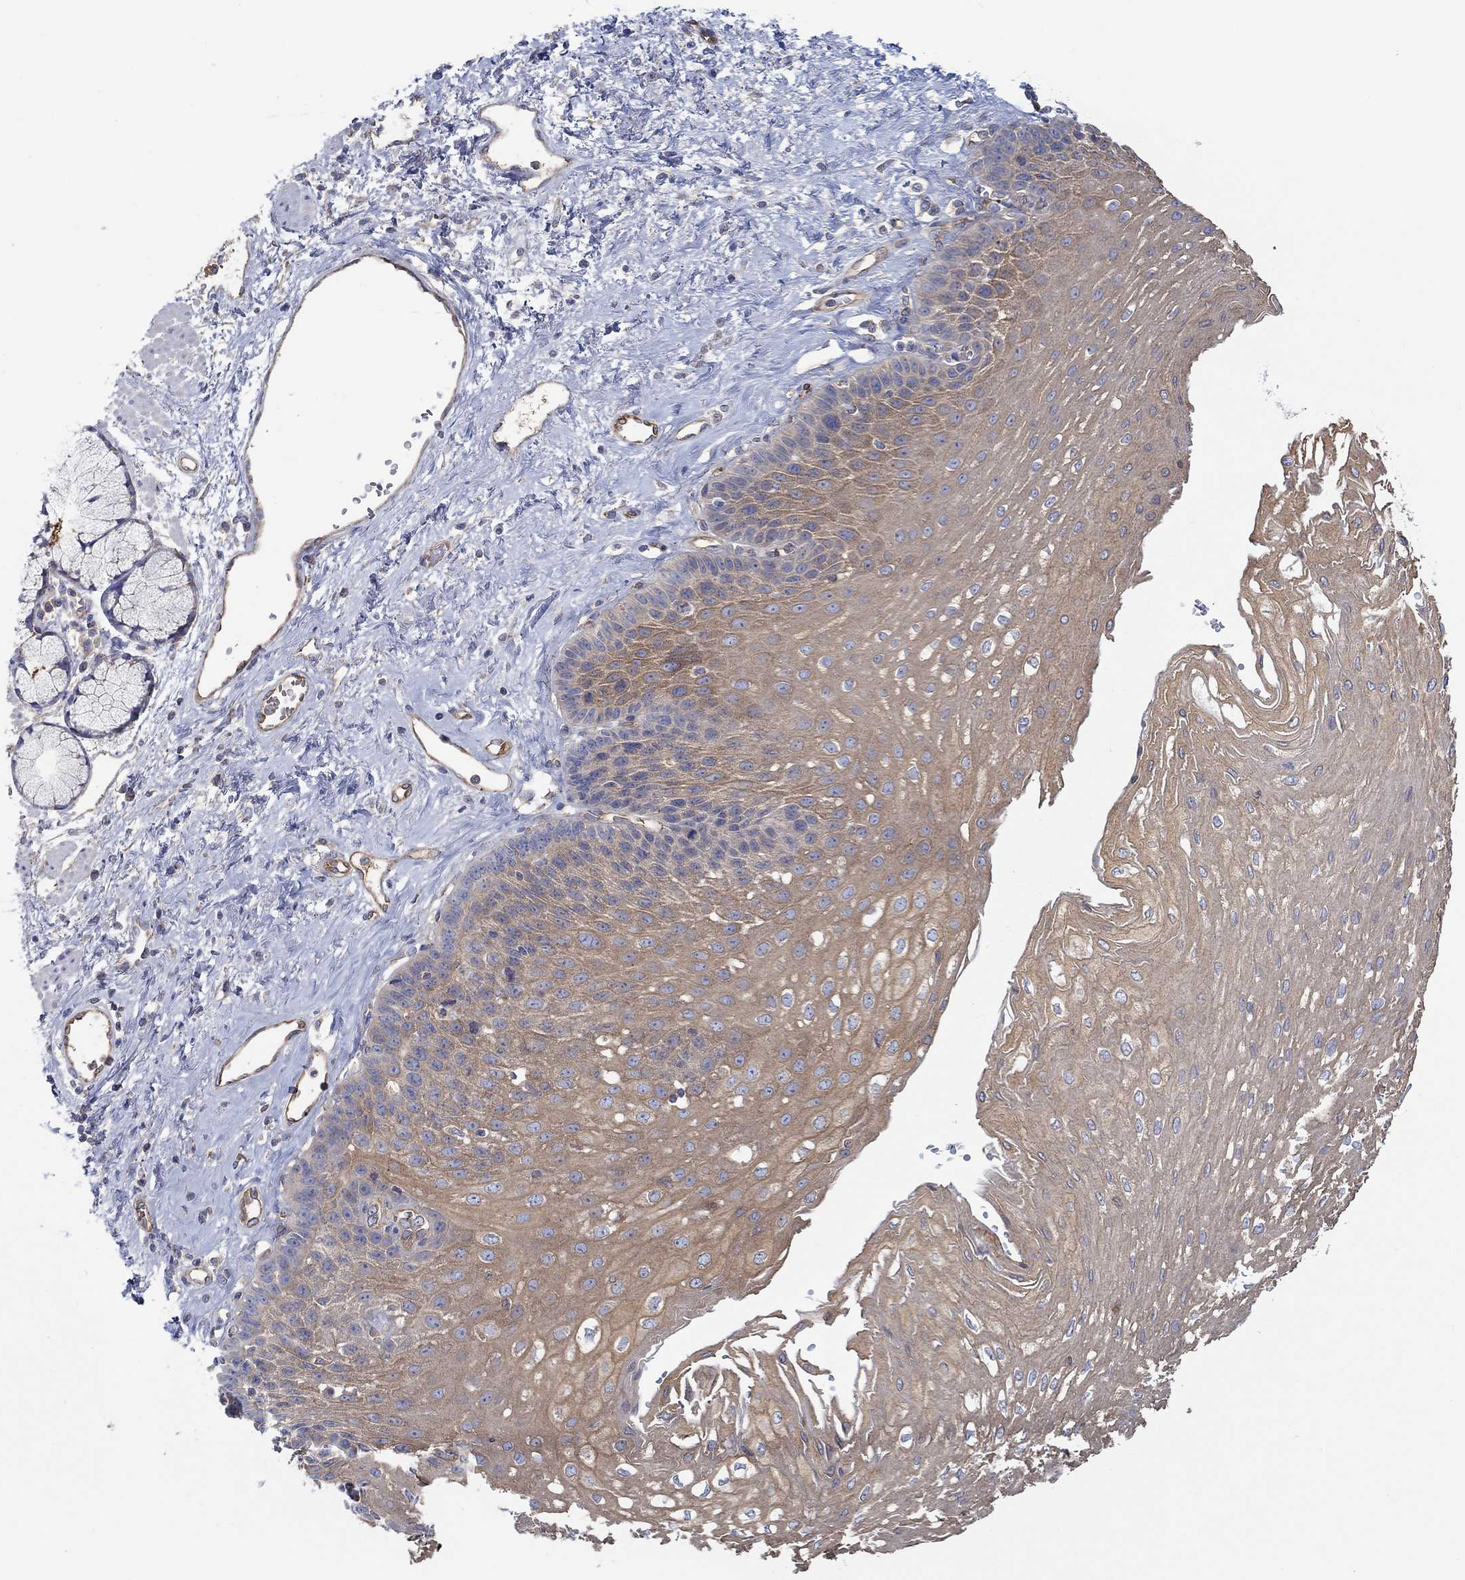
{"staining": {"intensity": "moderate", "quantity": "25%-75%", "location": "cytoplasmic/membranous"}, "tissue": "esophagus", "cell_type": "Squamous epithelial cells", "image_type": "normal", "snomed": [{"axis": "morphology", "description": "Normal tissue, NOS"}, {"axis": "topography", "description": "Esophagus"}], "caption": "Esophagus stained with a brown dye demonstrates moderate cytoplasmic/membranous positive positivity in approximately 25%-75% of squamous epithelial cells.", "gene": "SPAG9", "patient": {"sex": "female", "age": 62}}